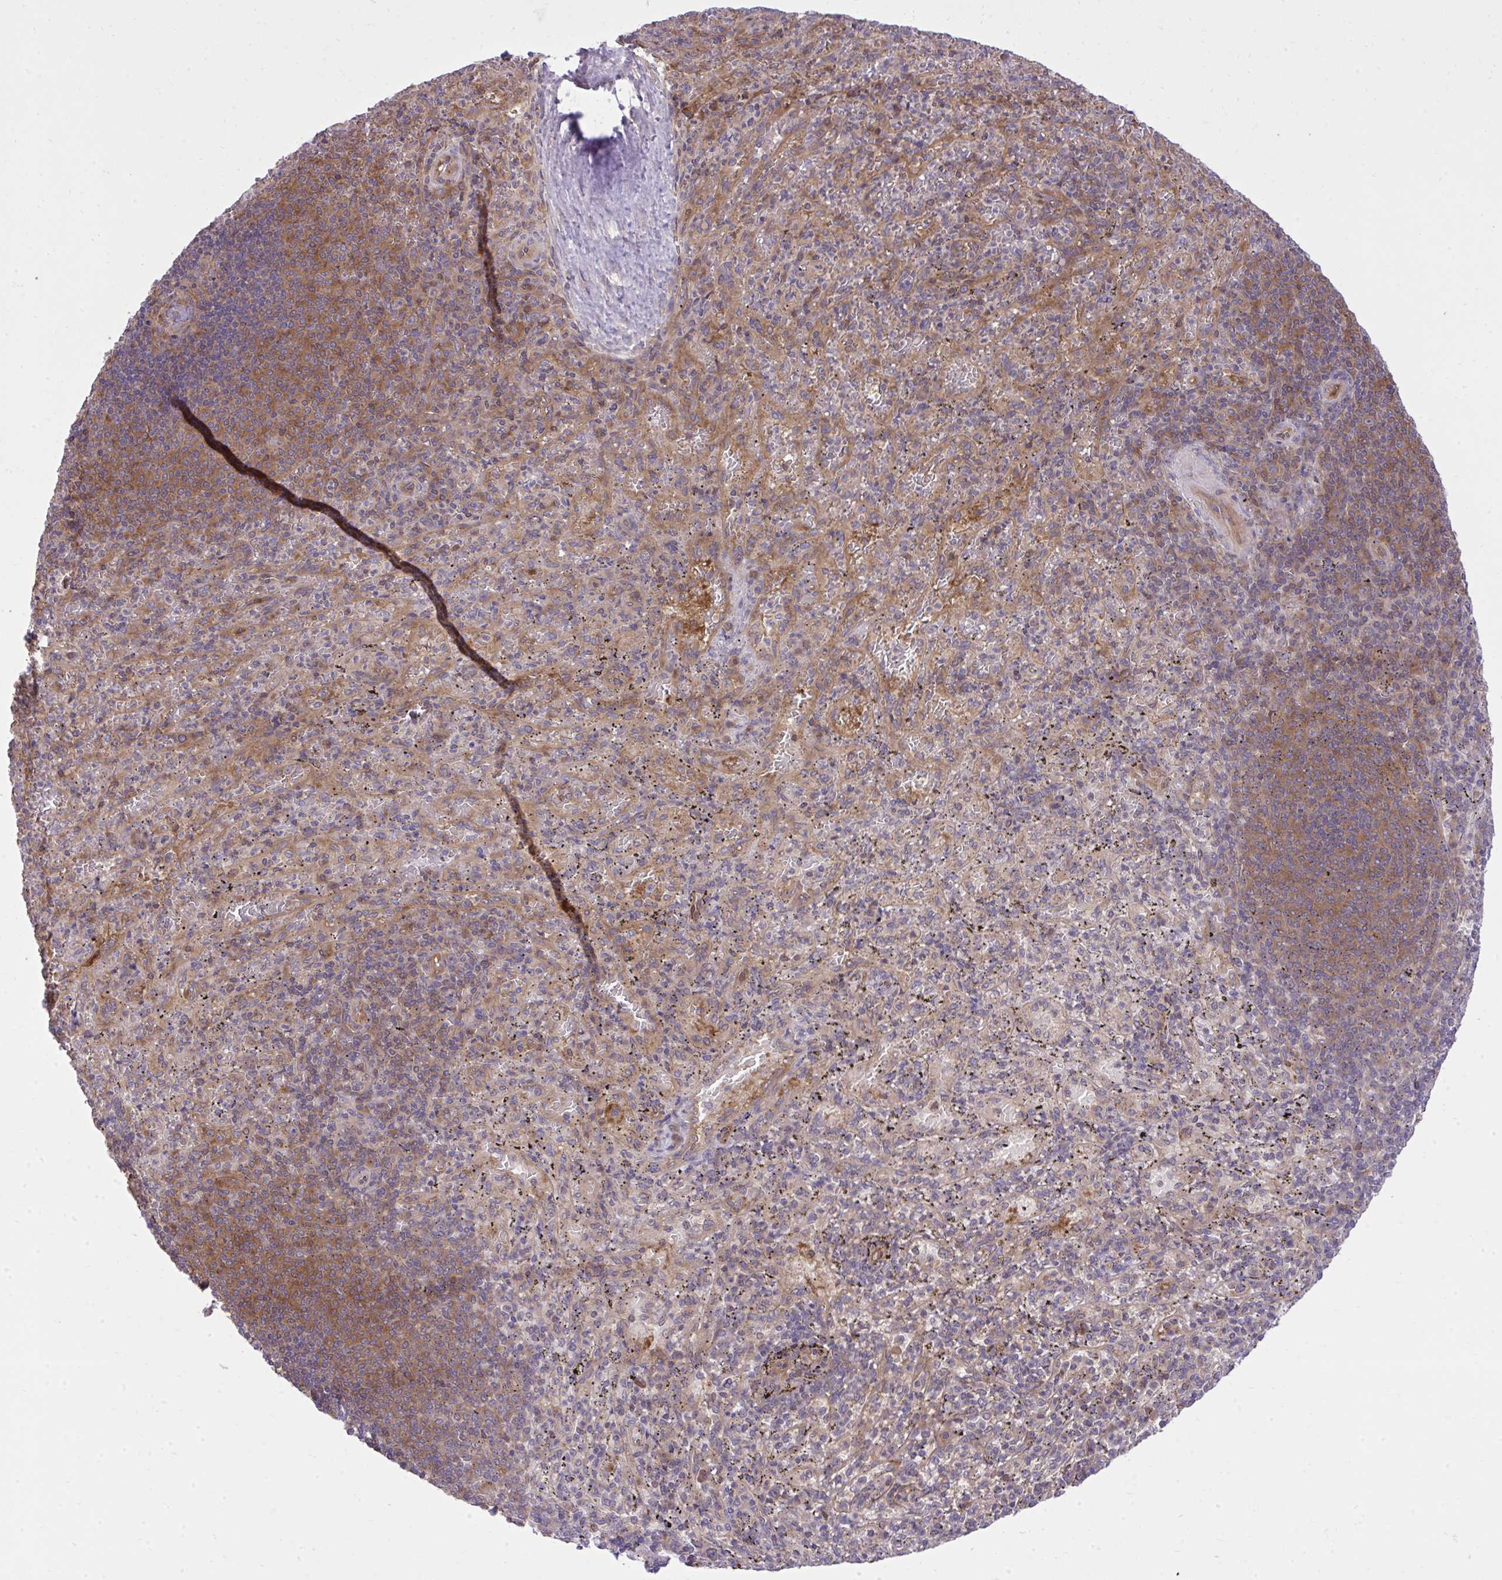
{"staining": {"intensity": "negative", "quantity": "none", "location": "none"}, "tissue": "spleen", "cell_type": "Cells in red pulp", "image_type": "normal", "snomed": [{"axis": "morphology", "description": "Normal tissue, NOS"}, {"axis": "topography", "description": "Spleen"}], "caption": "This is a histopathology image of IHC staining of benign spleen, which shows no staining in cells in red pulp. (DAB immunohistochemistry visualized using brightfield microscopy, high magnification).", "gene": "PPP5C", "patient": {"sex": "male", "age": 57}}